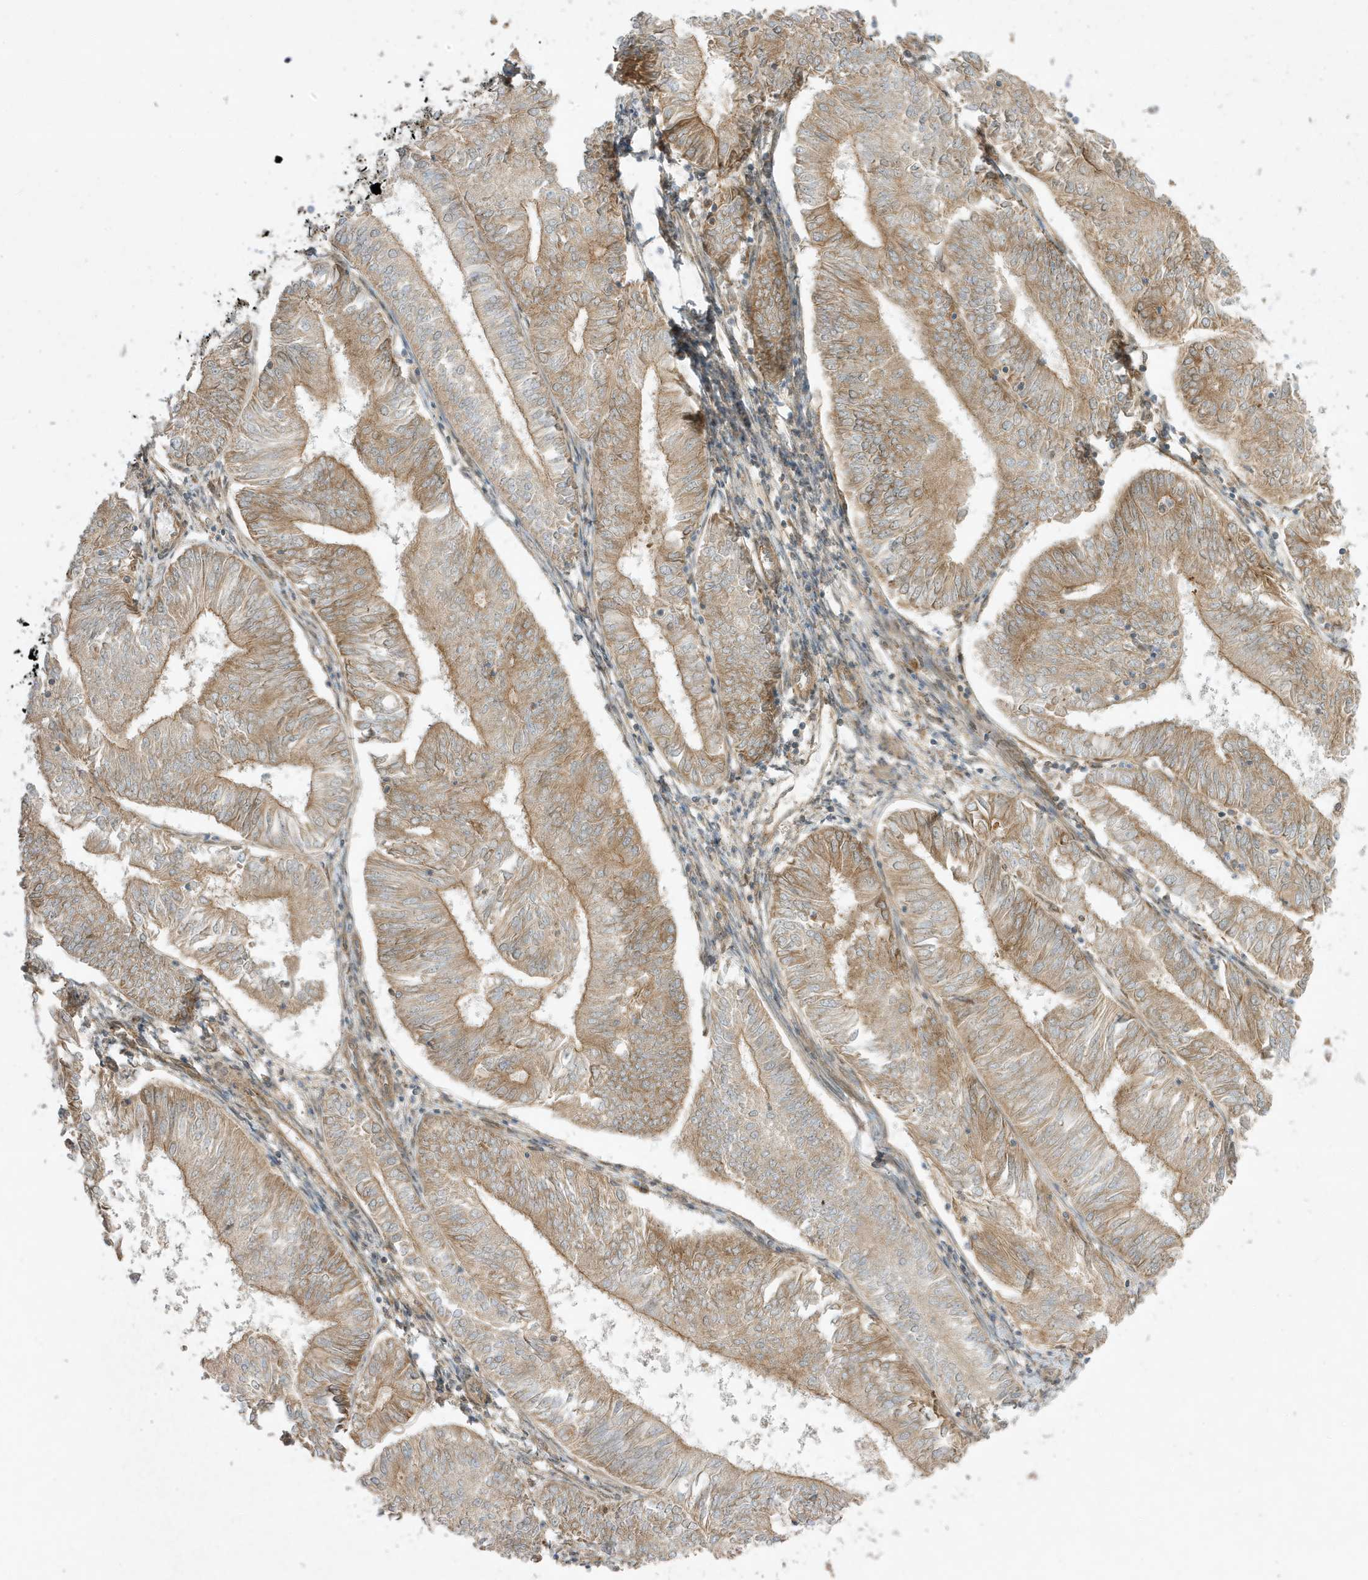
{"staining": {"intensity": "moderate", "quantity": ">75%", "location": "cytoplasmic/membranous"}, "tissue": "endometrial cancer", "cell_type": "Tumor cells", "image_type": "cancer", "snomed": [{"axis": "morphology", "description": "Adenocarcinoma, NOS"}, {"axis": "topography", "description": "Endometrium"}], "caption": "Immunohistochemistry (IHC) staining of endometrial cancer, which displays medium levels of moderate cytoplasmic/membranous staining in about >75% of tumor cells indicating moderate cytoplasmic/membranous protein staining. The staining was performed using DAB (3,3'-diaminobenzidine) (brown) for protein detection and nuclei were counterstained in hematoxylin (blue).", "gene": "SCARF2", "patient": {"sex": "female", "age": 58}}